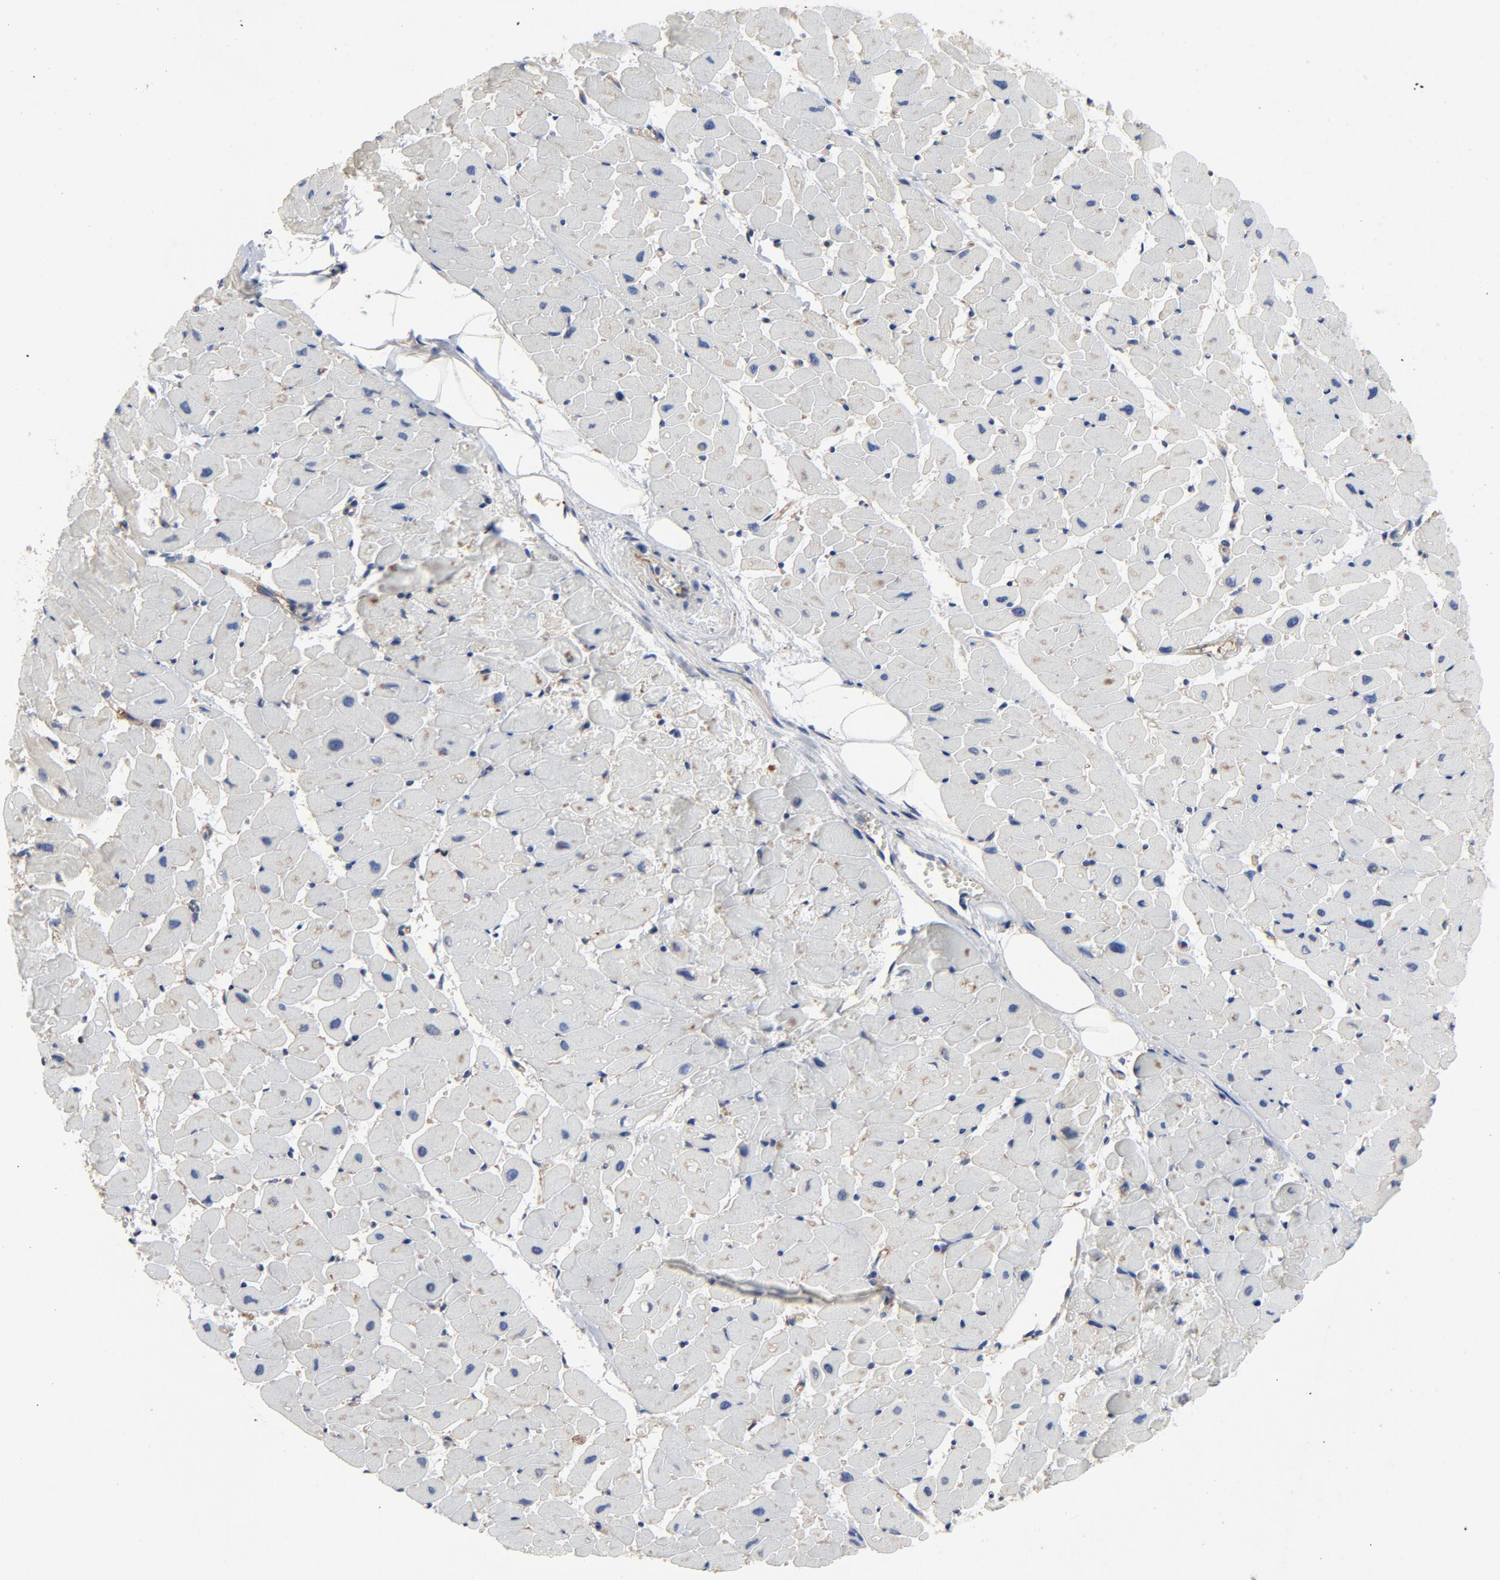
{"staining": {"intensity": "negative", "quantity": "none", "location": "none"}, "tissue": "heart muscle", "cell_type": "Cardiomyocytes", "image_type": "normal", "snomed": [{"axis": "morphology", "description": "Normal tissue, NOS"}, {"axis": "topography", "description": "Heart"}], "caption": "The micrograph displays no staining of cardiomyocytes in benign heart muscle.", "gene": "DYNLT3", "patient": {"sex": "female", "age": 19}}